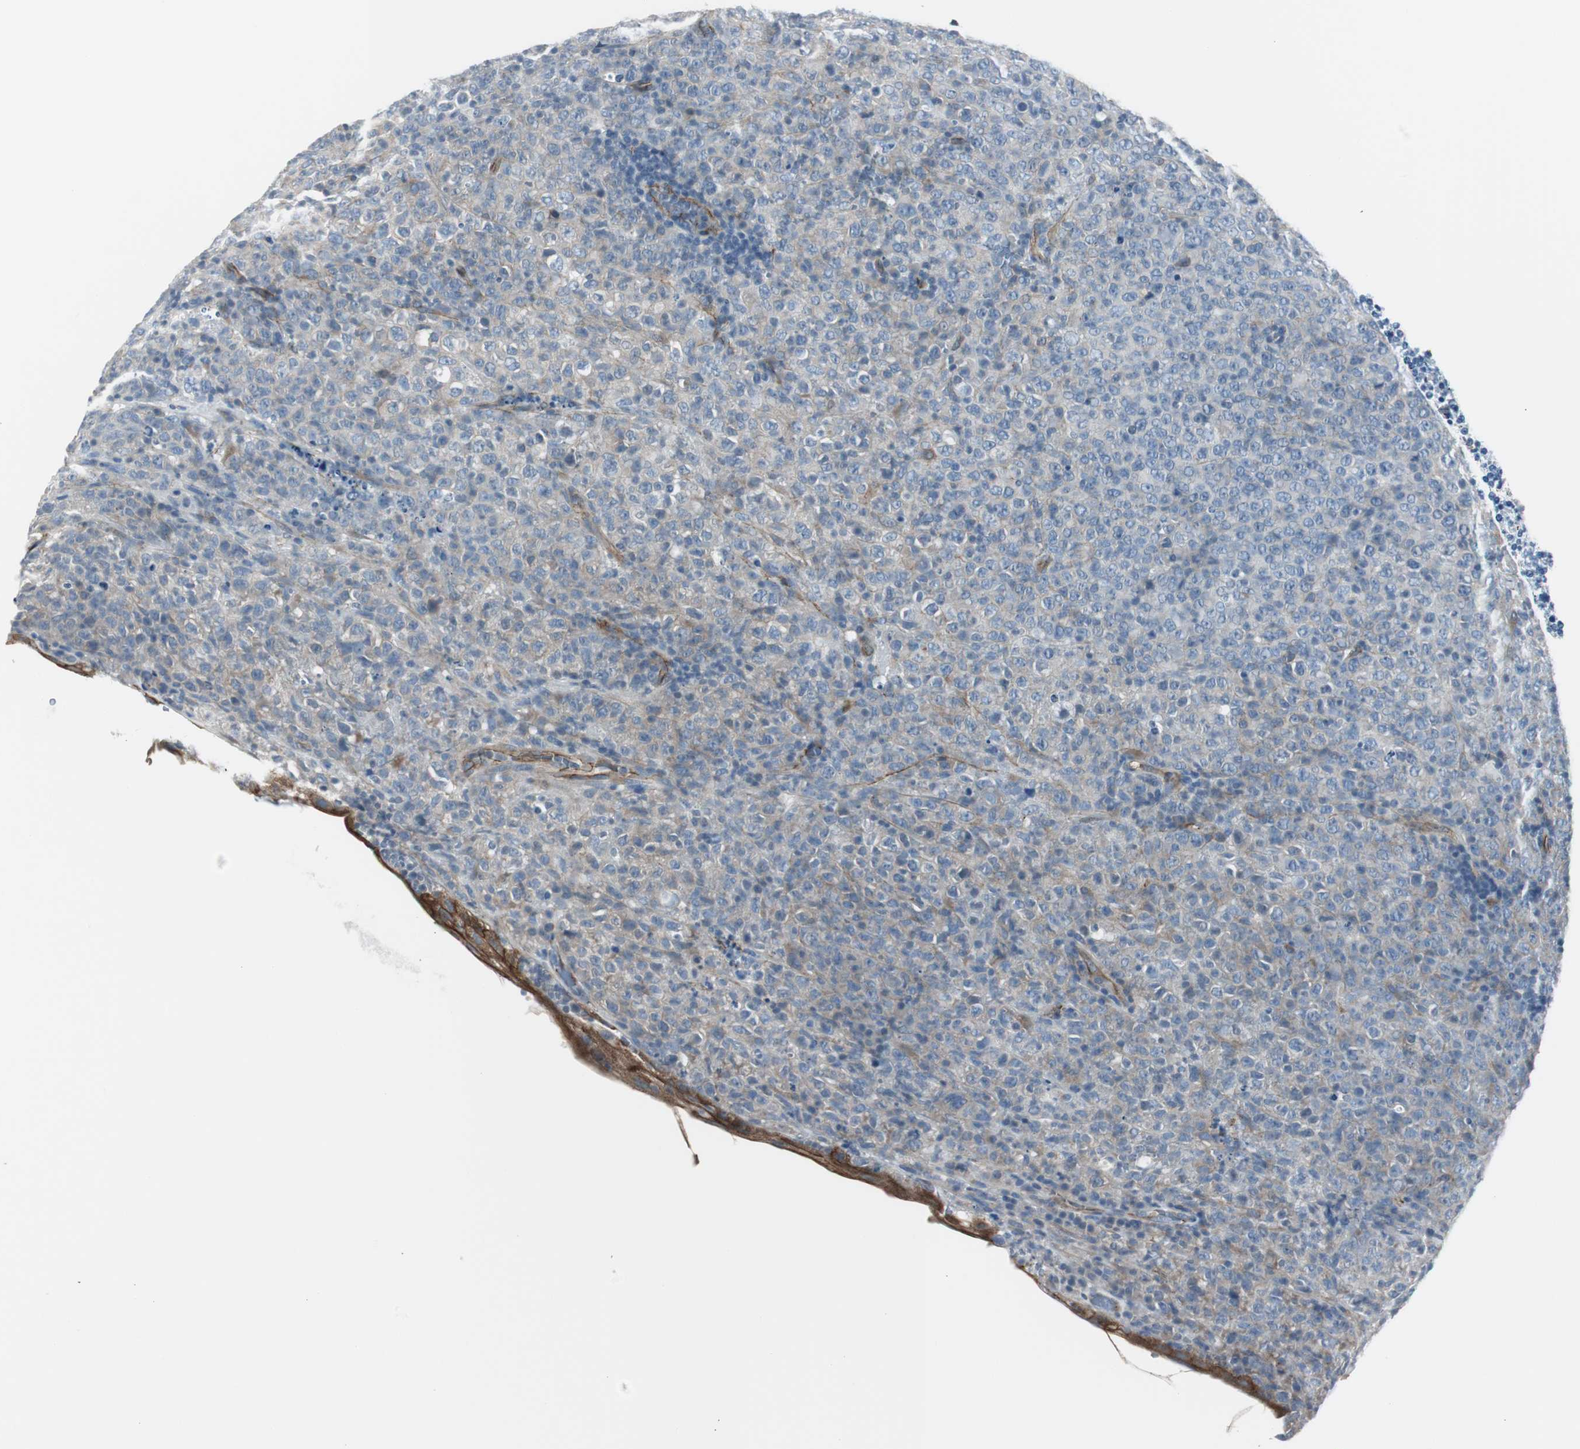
{"staining": {"intensity": "weak", "quantity": "25%-75%", "location": "cytoplasmic/membranous"}, "tissue": "lymphoma", "cell_type": "Tumor cells", "image_type": "cancer", "snomed": [{"axis": "morphology", "description": "Malignant lymphoma, non-Hodgkin's type, High grade"}, {"axis": "topography", "description": "Tonsil"}], "caption": "Tumor cells demonstrate low levels of weak cytoplasmic/membranous expression in about 25%-75% of cells in human malignant lymphoma, non-Hodgkin's type (high-grade). Immunohistochemistry (ihc) stains the protein of interest in brown and the nuclei are stained blue.", "gene": "STXBP4", "patient": {"sex": "female", "age": 36}}